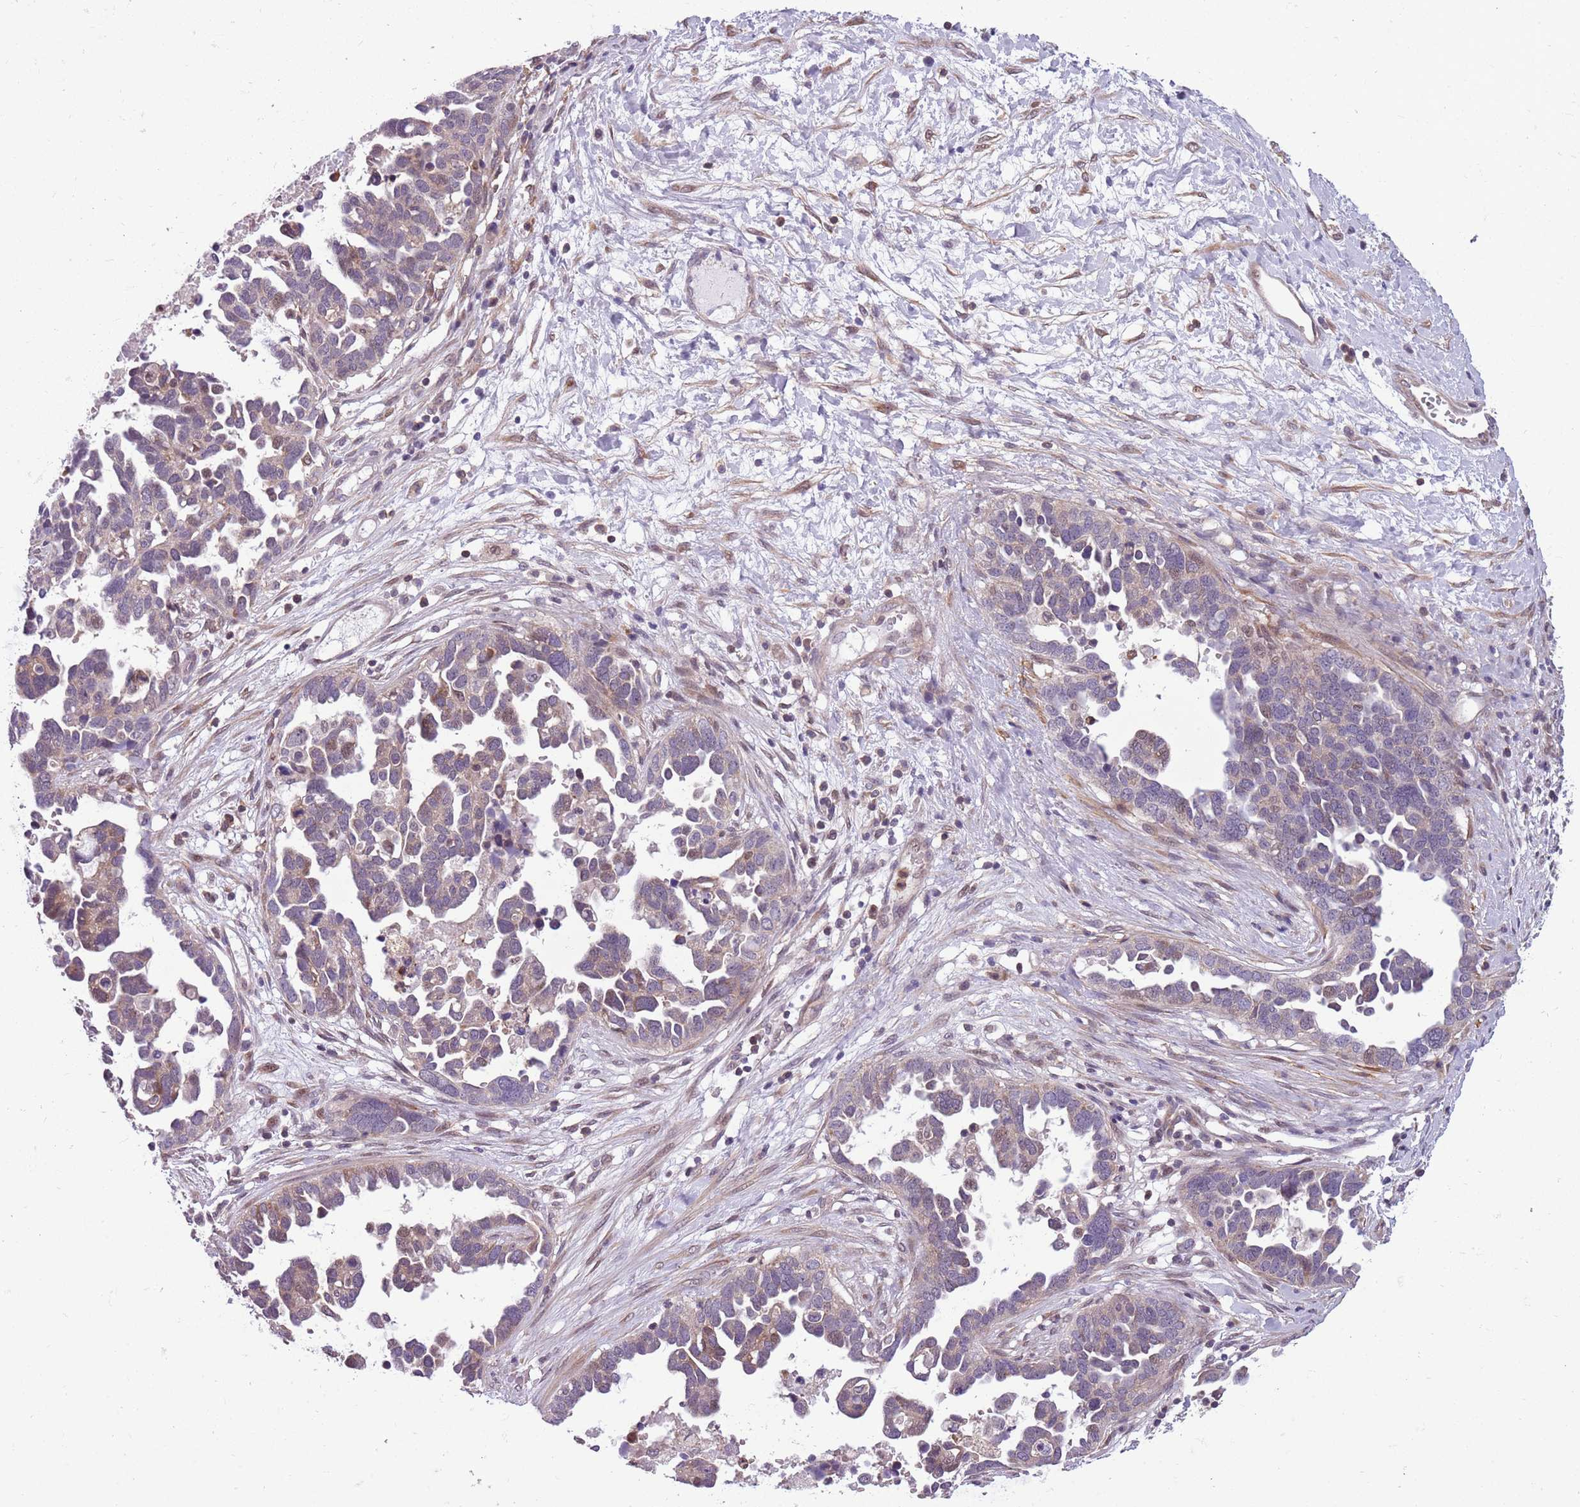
{"staining": {"intensity": "weak", "quantity": "<25%", "location": "cytoplasmic/membranous,nuclear"}, "tissue": "ovarian cancer", "cell_type": "Tumor cells", "image_type": "cancer", "snomed": [{"axis": "morphology", "description": "Cystadenocarcinoma, serous, NOS"}, {"axis": "topography", "description": "Ovary"}], "caption": "Immunohistochemistry histopathology image of human ovarian serous cystadenocarcinoma stained for a protein (brown), which exhibits no positivity in tumor cells.", "gene": "JAML", "patient": {"sex": "female", "age": 54}}